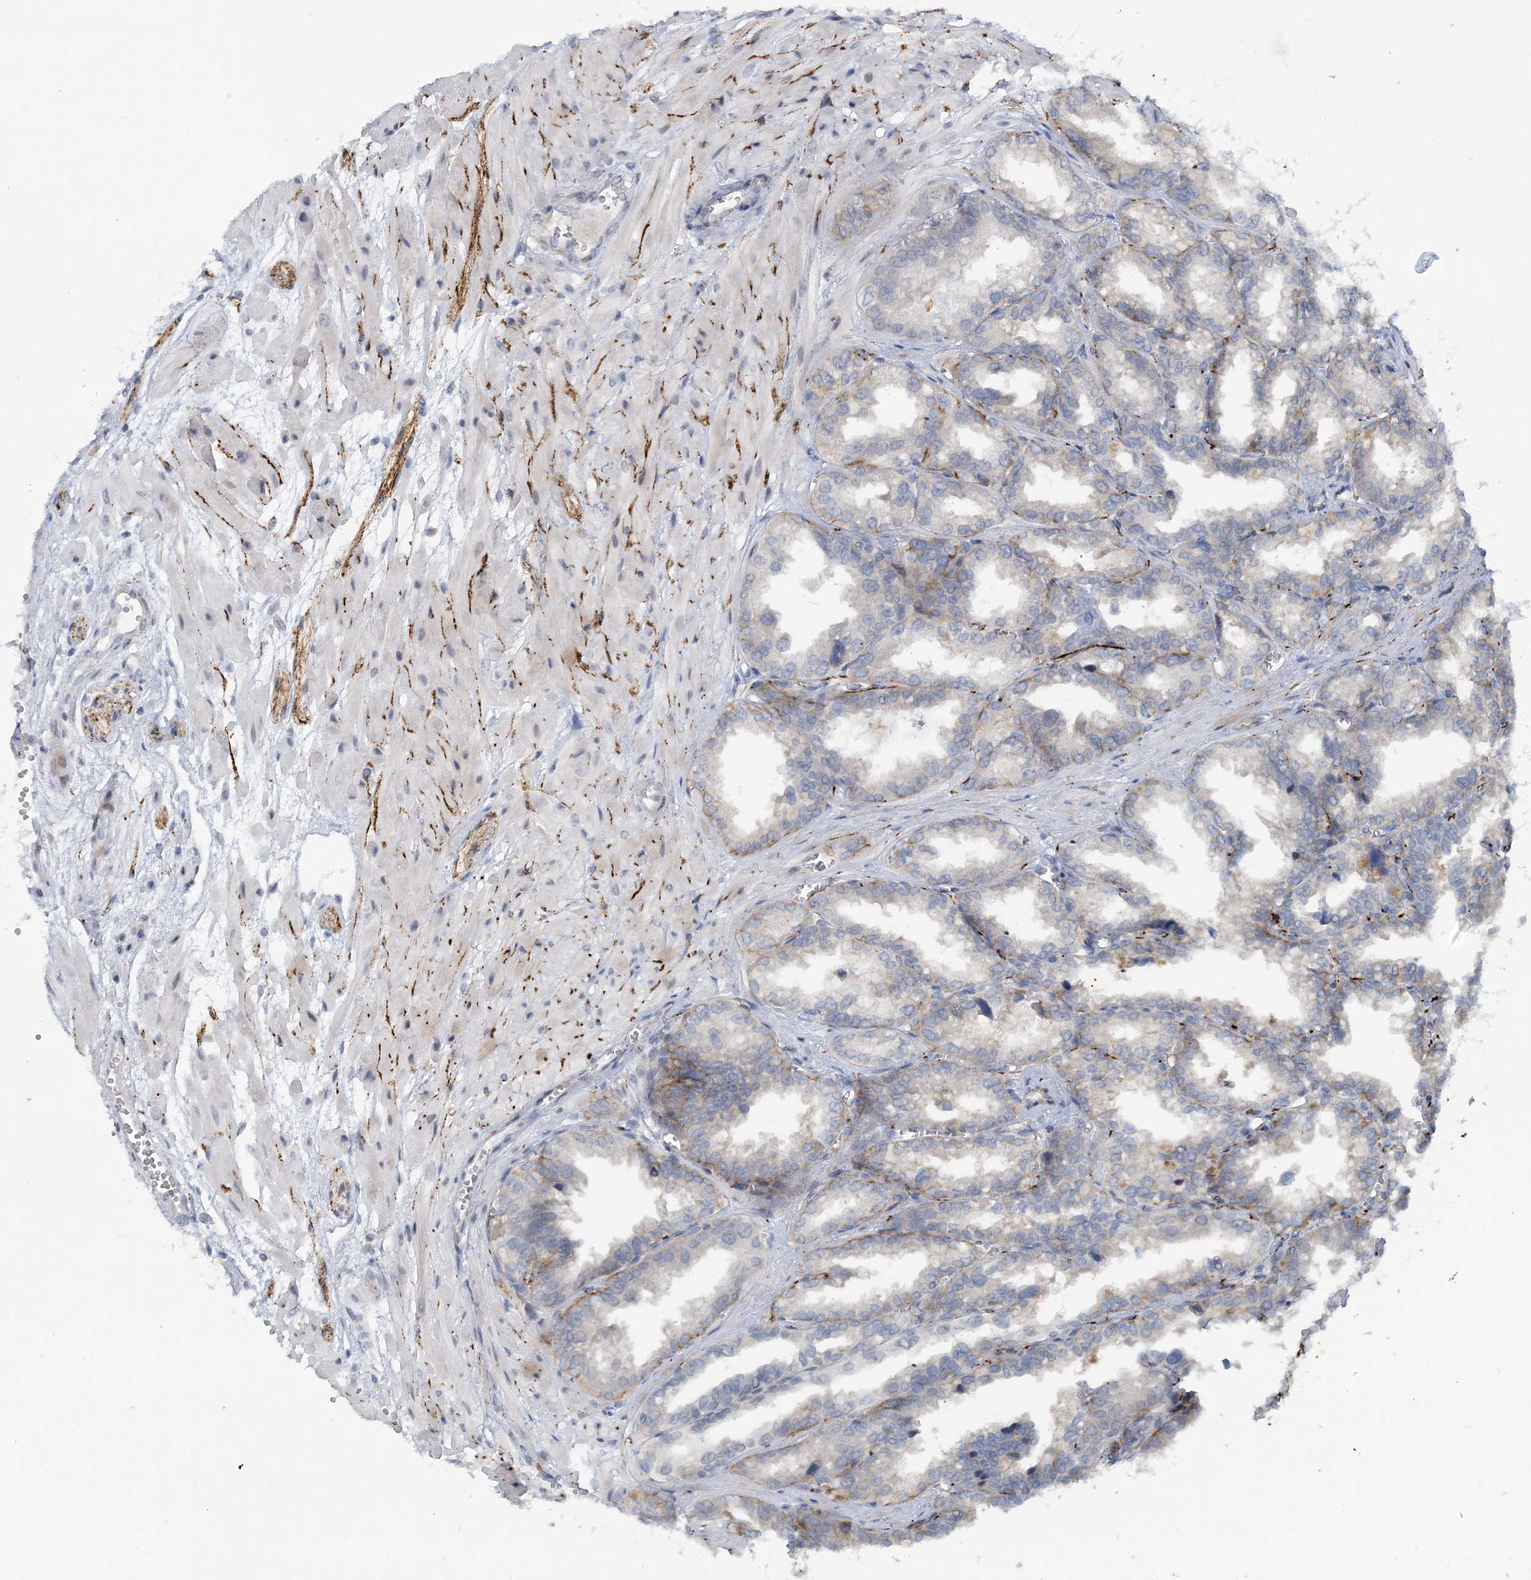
{"staining": {"intensity": "negative", "quantity": "none", "location": "none"}, "tissue": "seminal vesicle", "cell_type": "Glandular cells", "image_type": "normal", "snomed": [{"axis": "morphology", "description": "Normal tissue, NOS"}, {"axis": "topography", "description": "Prostate"}, {"axis": "topography", "description": "Seminal veicle"}], "caption": "Immunohistochemistry of benign human seminal vesicle shows no staining in glandular cells.", "gene": "SNED1", "patient": {"sex": "male", "age": 51}}